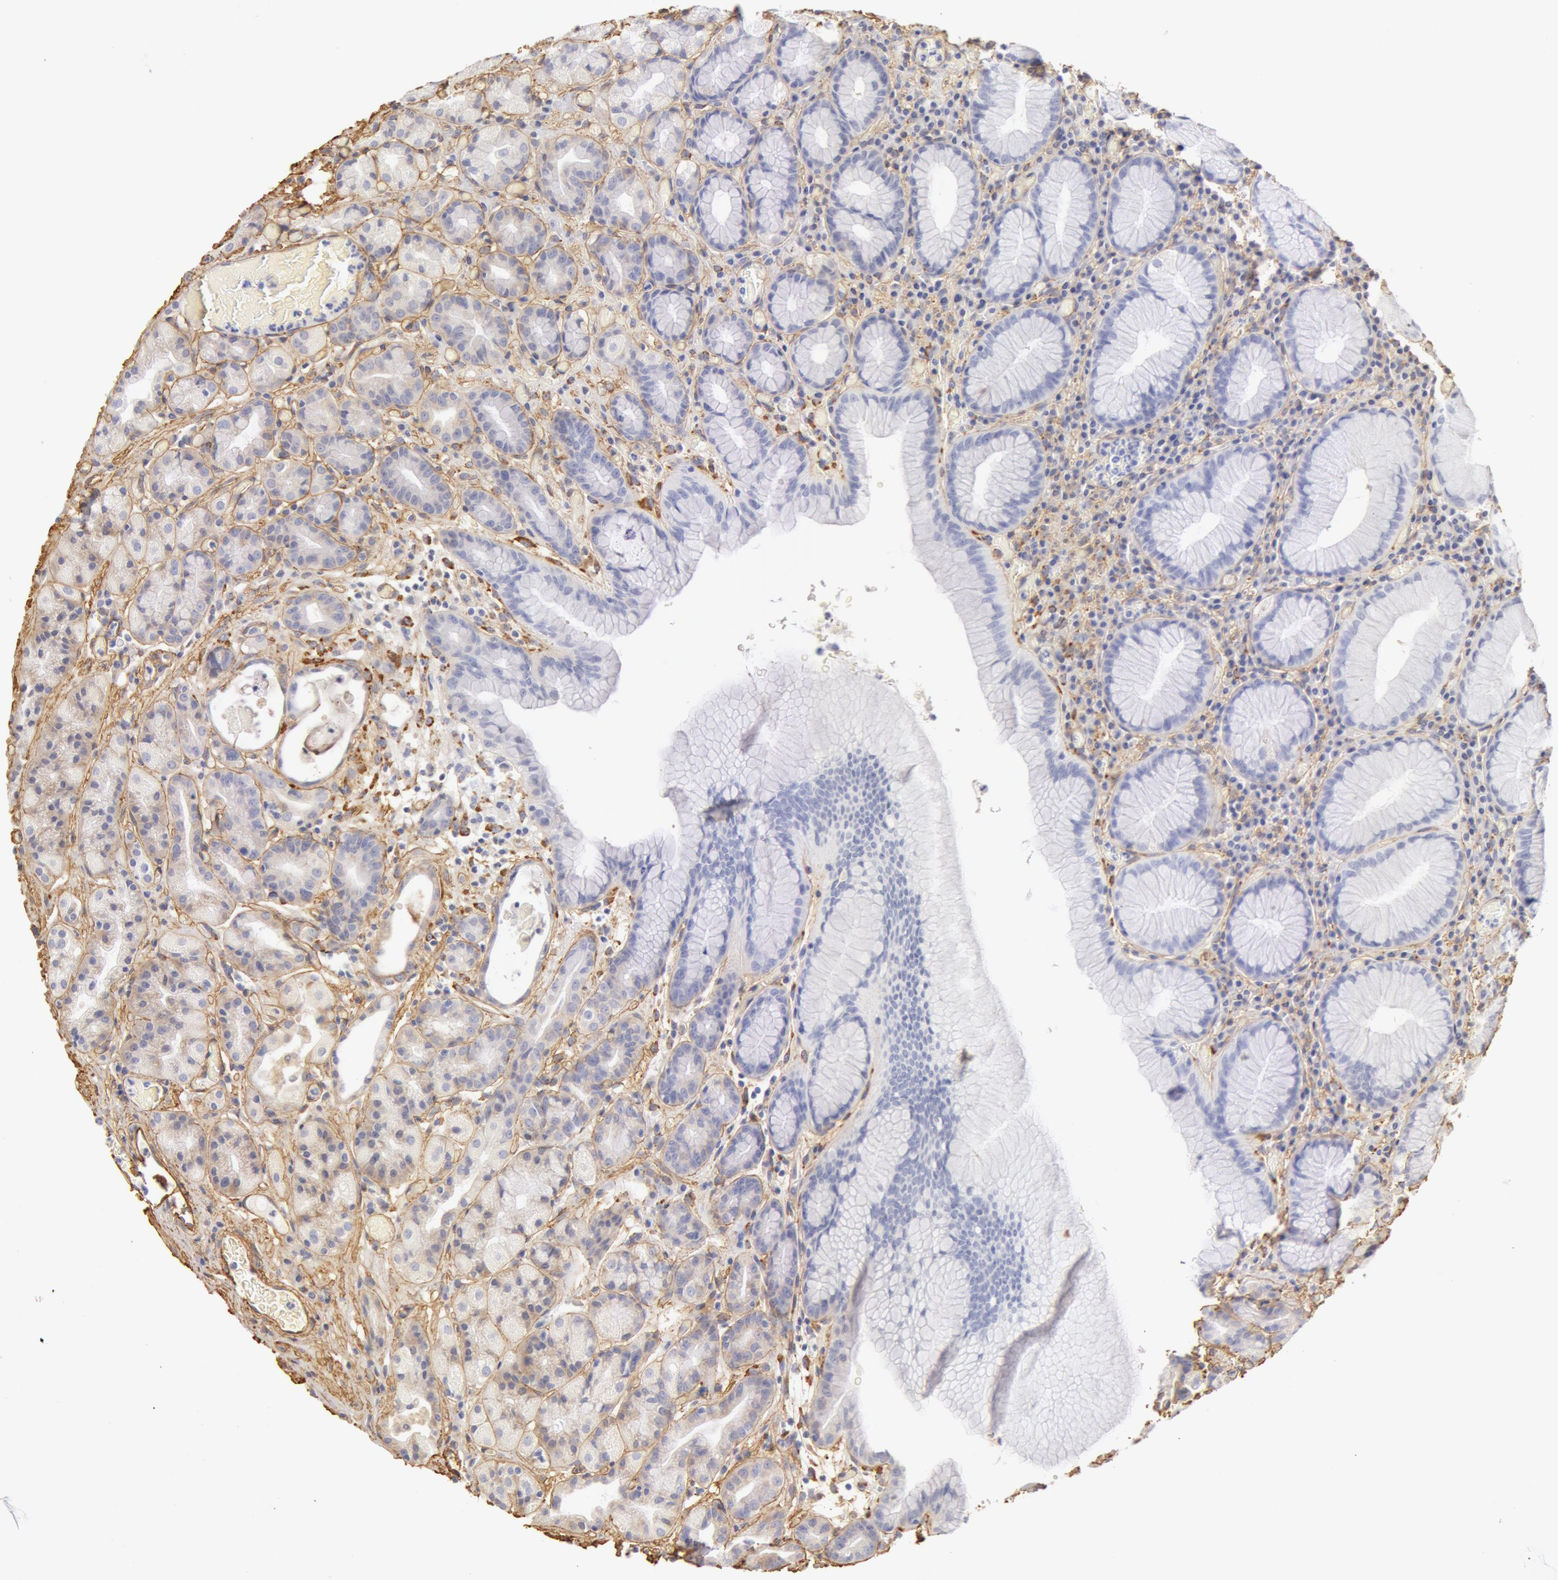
{"staining": {"intensity": "negative", "quantity": "none", "location": "none"}, "tissue": "stomach", "cell_type": "Glandular cells", "image_type": "normal", "snomed": [{"axis": "morphology", "description": "Normal tissue, NOS"}, {"axis": "topography", "description": "Stomach, lower"}], "caption": "A high-resolution image shows immunohistochemistry staining of benign stomach, which exhibits no significant staining in glandular cells.", "gene": "COL4A1", "patient": {"sex": "male", "age": 58}}